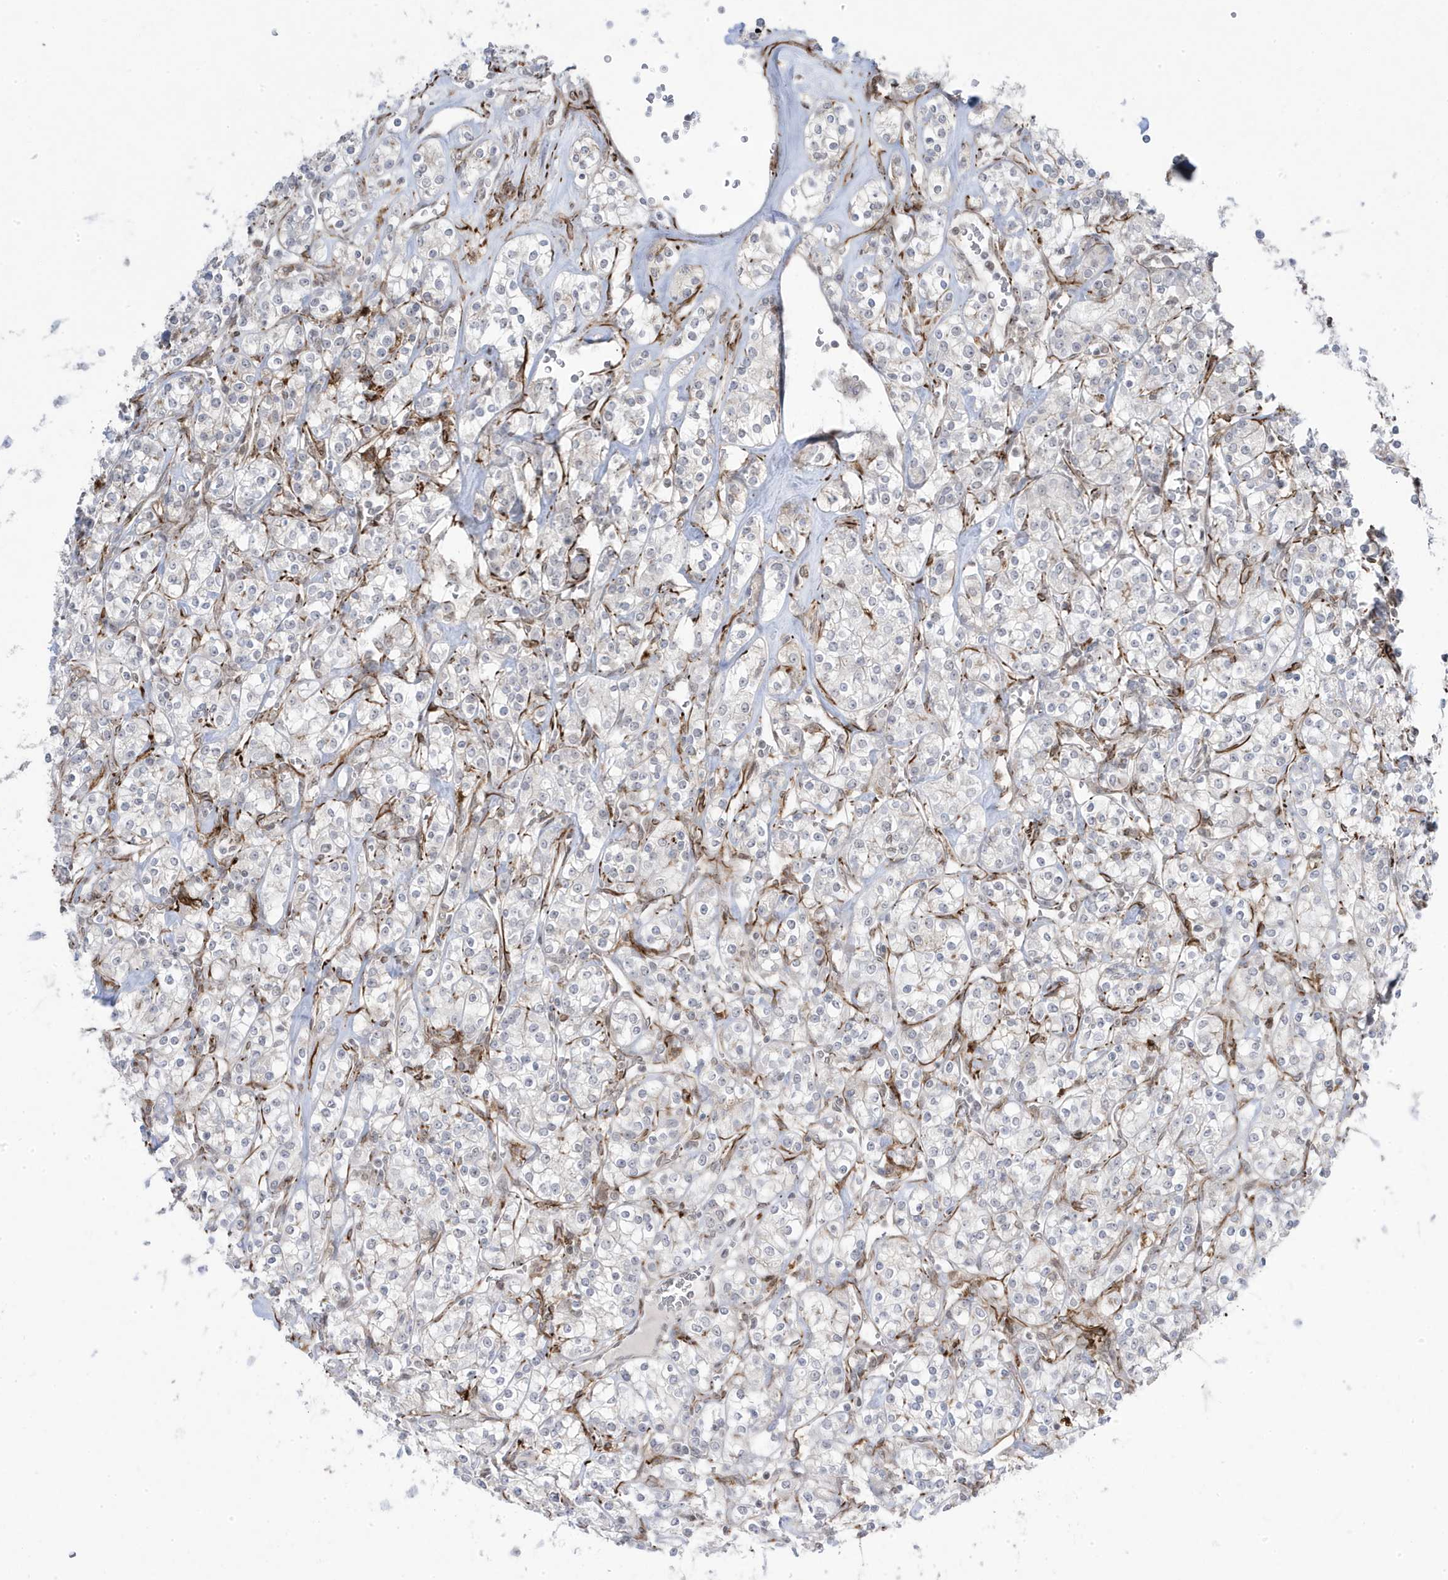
{"staining": {"intensity": "negative", "quantity": "none", "location": "none"}, "tissue": "renal cancer", "cell_type": "Tumor cells", "image_type": "cancer", "snomed": [{"axis": "morphology", "description": "Adenocarcinoma, NOS"}, {"axis": "topography", "description": "Kidney"}], "caption": "Photomicrograph shows no protein expression in tumor cells of adenocarcinoma (renal) tissue.", "gene": "ADAMTSL3", "patient": {"sex": "male", "age": 77}}